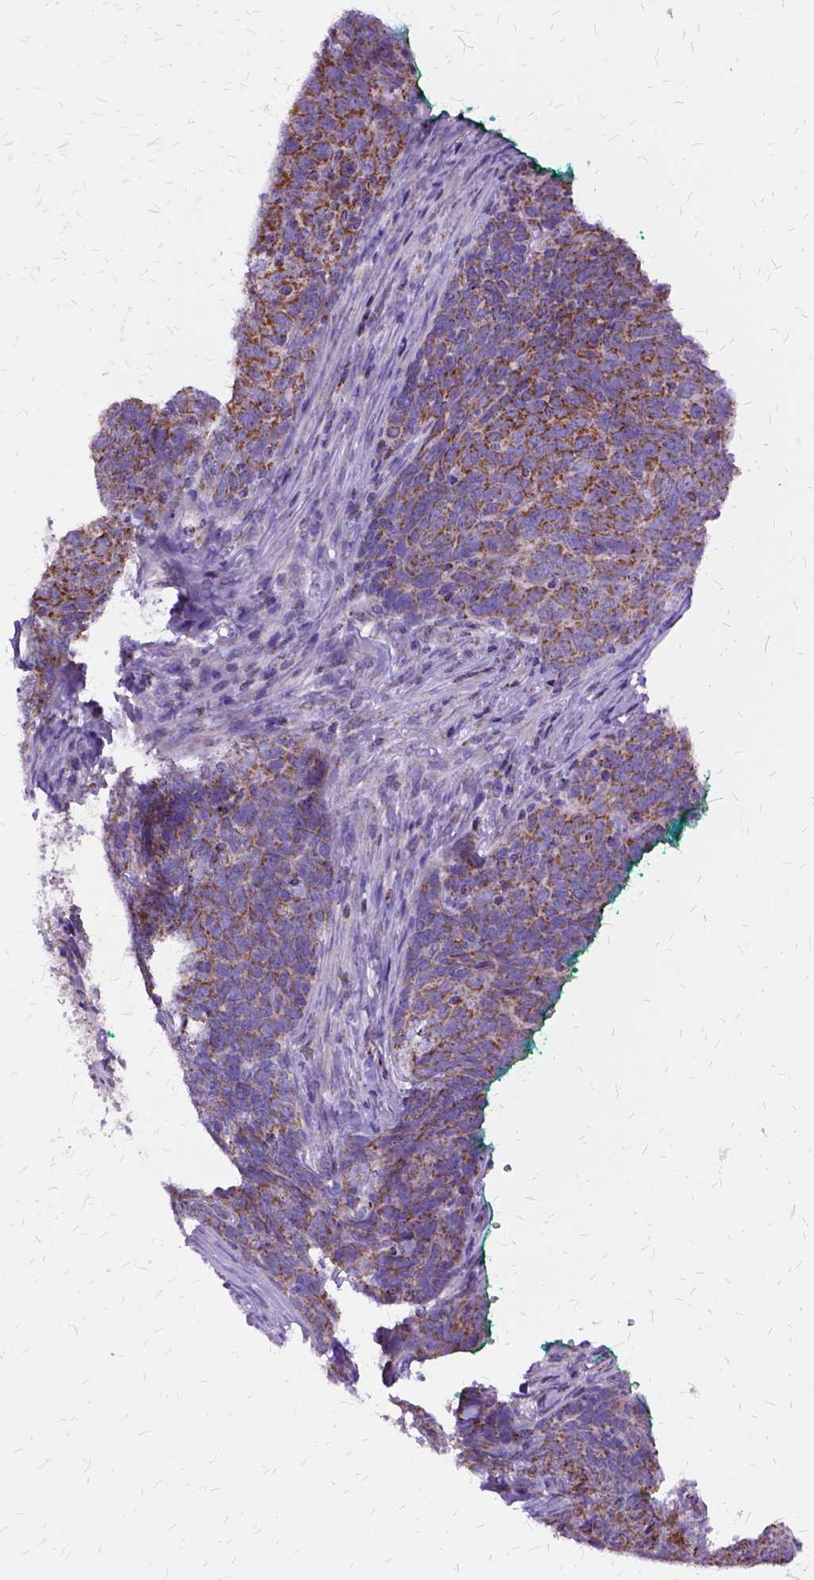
{"staining": {"intensity": "moderate", "quantity": ">75%", "location": "cytoplasmic/membranous"}, "tissue": "skin cancer", "cell_type": "Tumor cells", "image_type": "cancer", "snomed": [{"axis": "morphology", "description": "Squamous cell carcinoma, NOS"}, {"axis": "topography", "description": "Skin"}, {"axis": "topography", "description": "Anal"}], "caption": "Immunohistochemical staining of human skin squamous cell carcinoma exhibits medium levels of moderate cytoplasmic/membranous positivity in approximately >75% of tumor cells.", "gene": "OXCT1", "patient": {"sex": "female", "age": 51}}